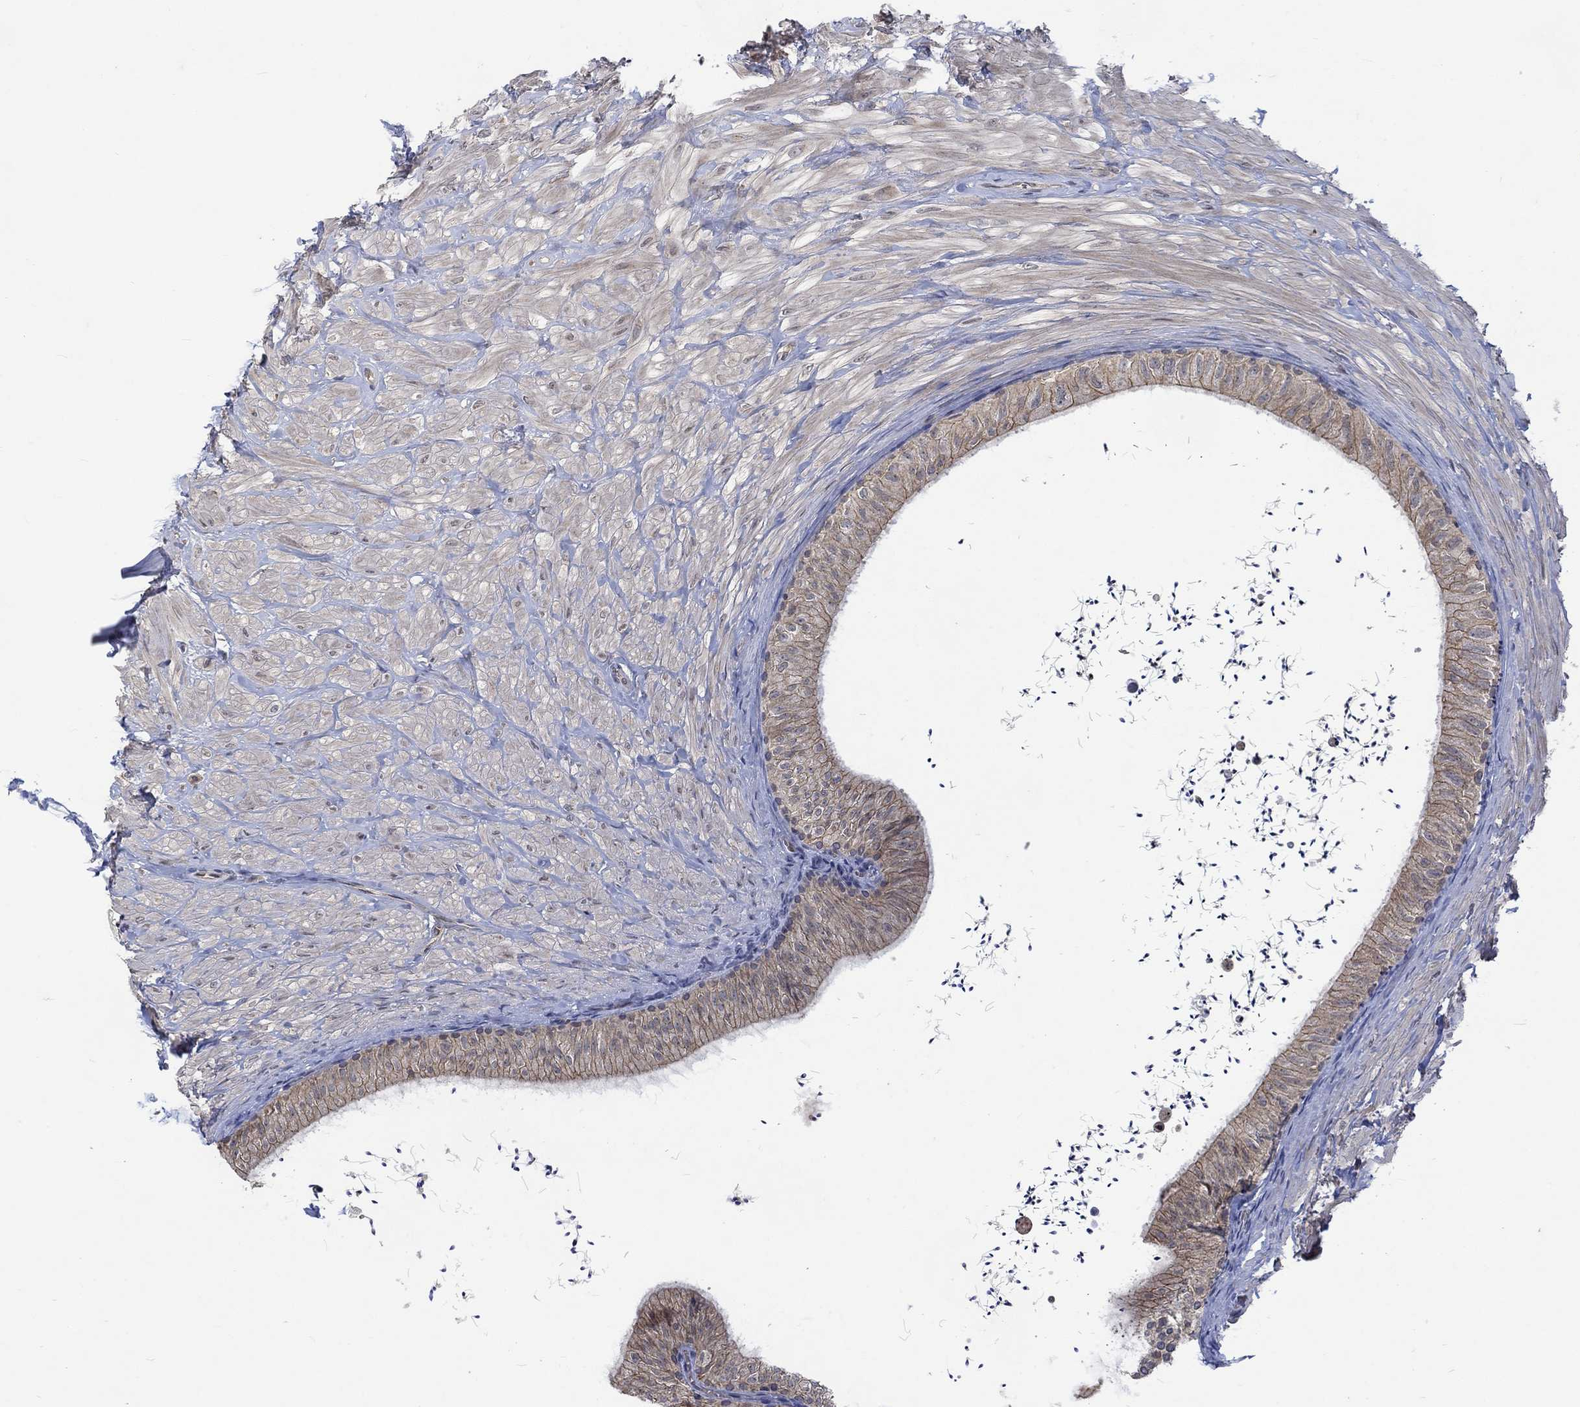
{"staining": {"intensity": "weak", "quantity": ">75%", "location": "cytoplasmic/membranous"}, "tissue": "epididymis", "cell_type": "Glandular cells", "image_type": "normal", "snomed": [{"axis": "morphology", "description": "Normal tissue, NOS"}, {"axis": "topography", "description": "Epididymis"}], "caption": "Weak cytoplasmic/membranous expression for a protein is appreciated in about >75% of glandular cells of unremarkable epididymis using immunohistochemistry (IHC).", "gene": "GRIN2D", "patient": {"sex": "male", "age": 32}}